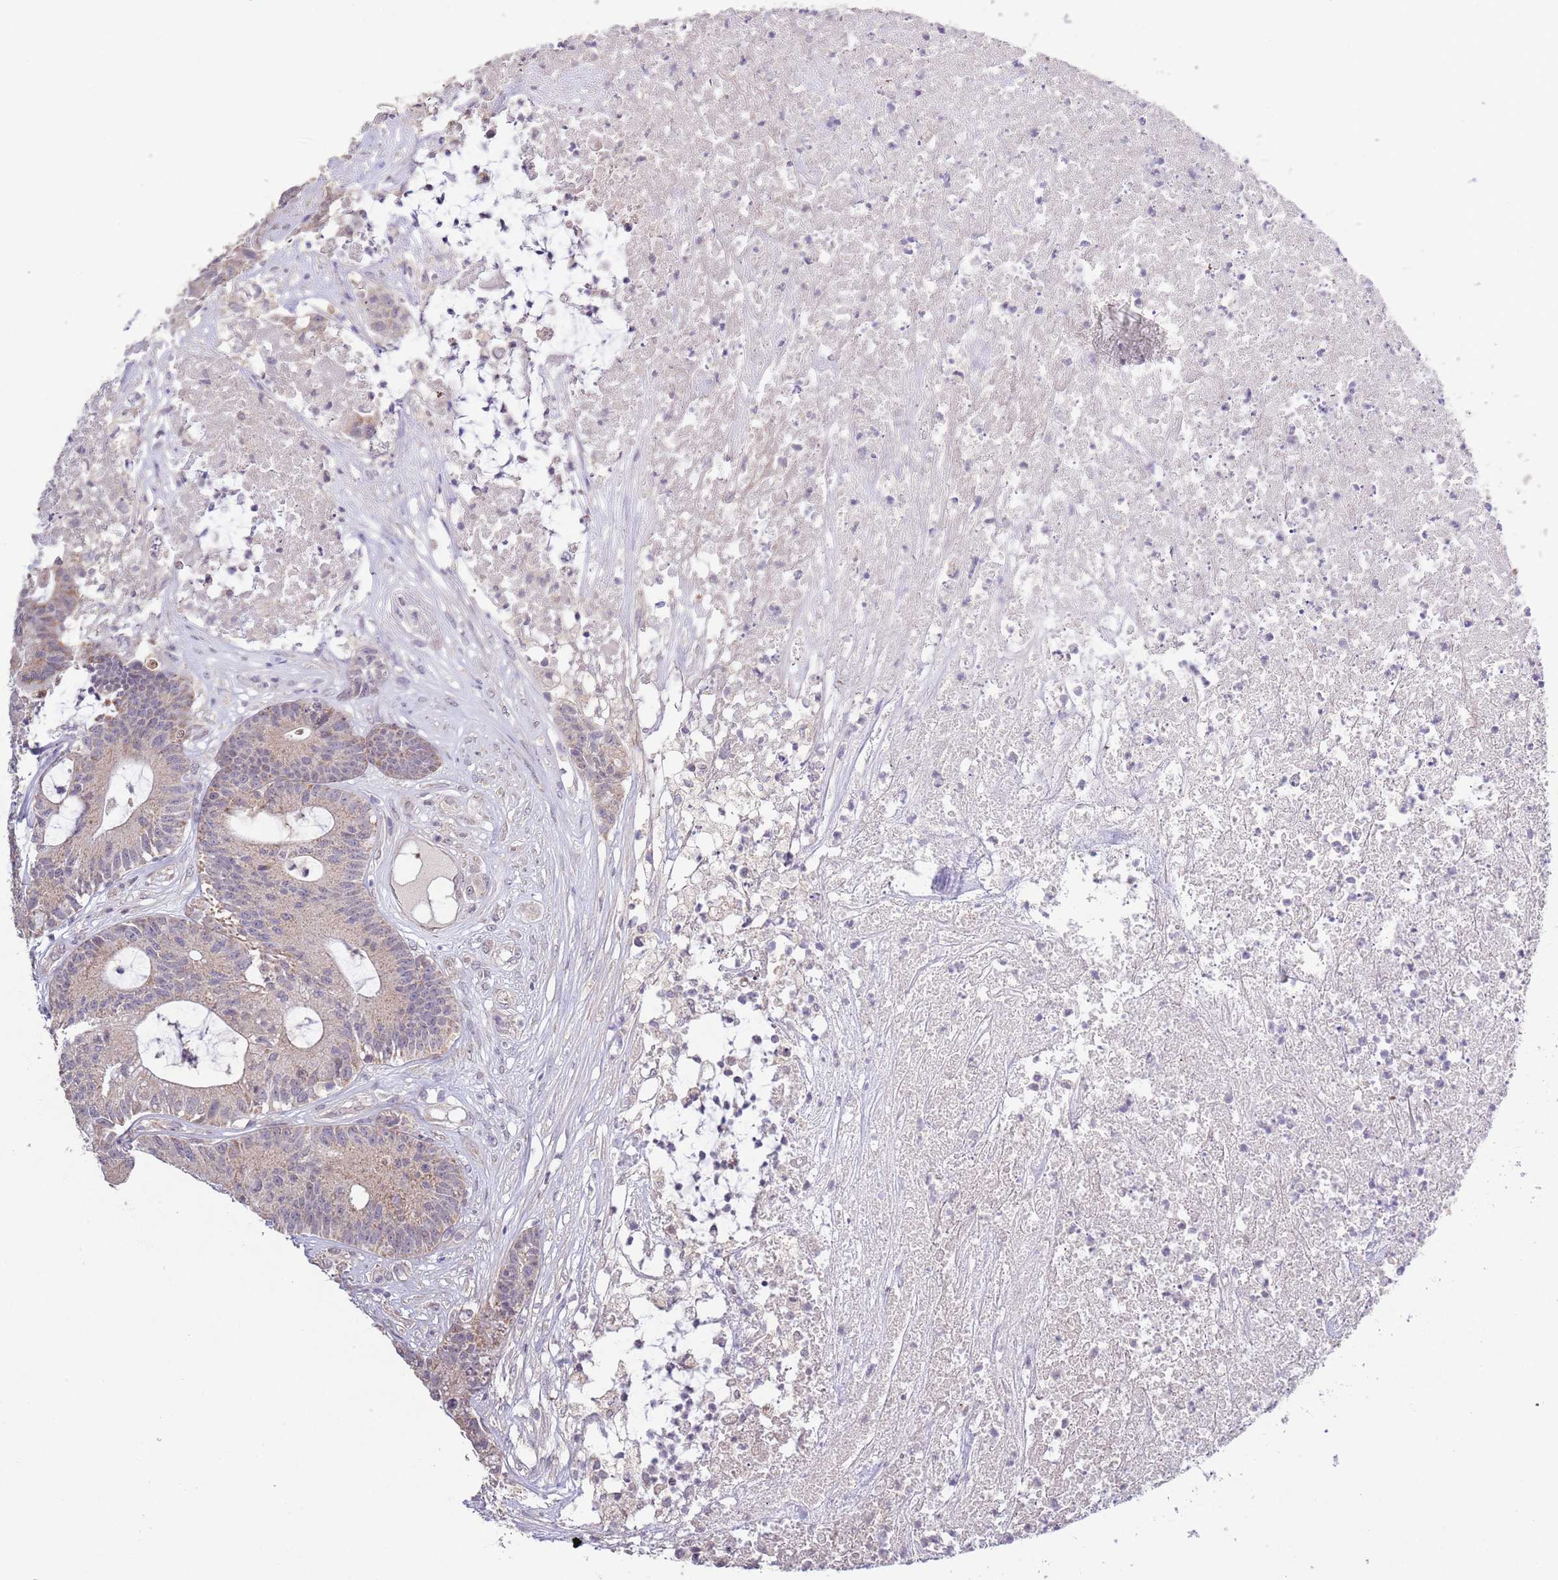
{"staining": {"intensity": "weak", "quantity": "25%-75%", "location": "cytoplasmic/membranous"}, "tissue": "colorectal cancer", "cell_type": "Tumor cells", "image_type": "cancer", "snomed": [{"axis": "morphology", "description": "Adenocarcinoma, NOS"}, {"axis": "topography", "description": "Colon"}], "caption": "Immunohistochemical staining of human colorectal cancer demonstrates low levels of weak cytoplasmic/membranous positivity in approximately 25%-75% of tumor cells. (DAB (3,3'-diaminobenzidine) IHC, brown staining for protein, blue staining for nuclei).", "gene": "IVD", "patient": {"sex": "female", "age": 84}}